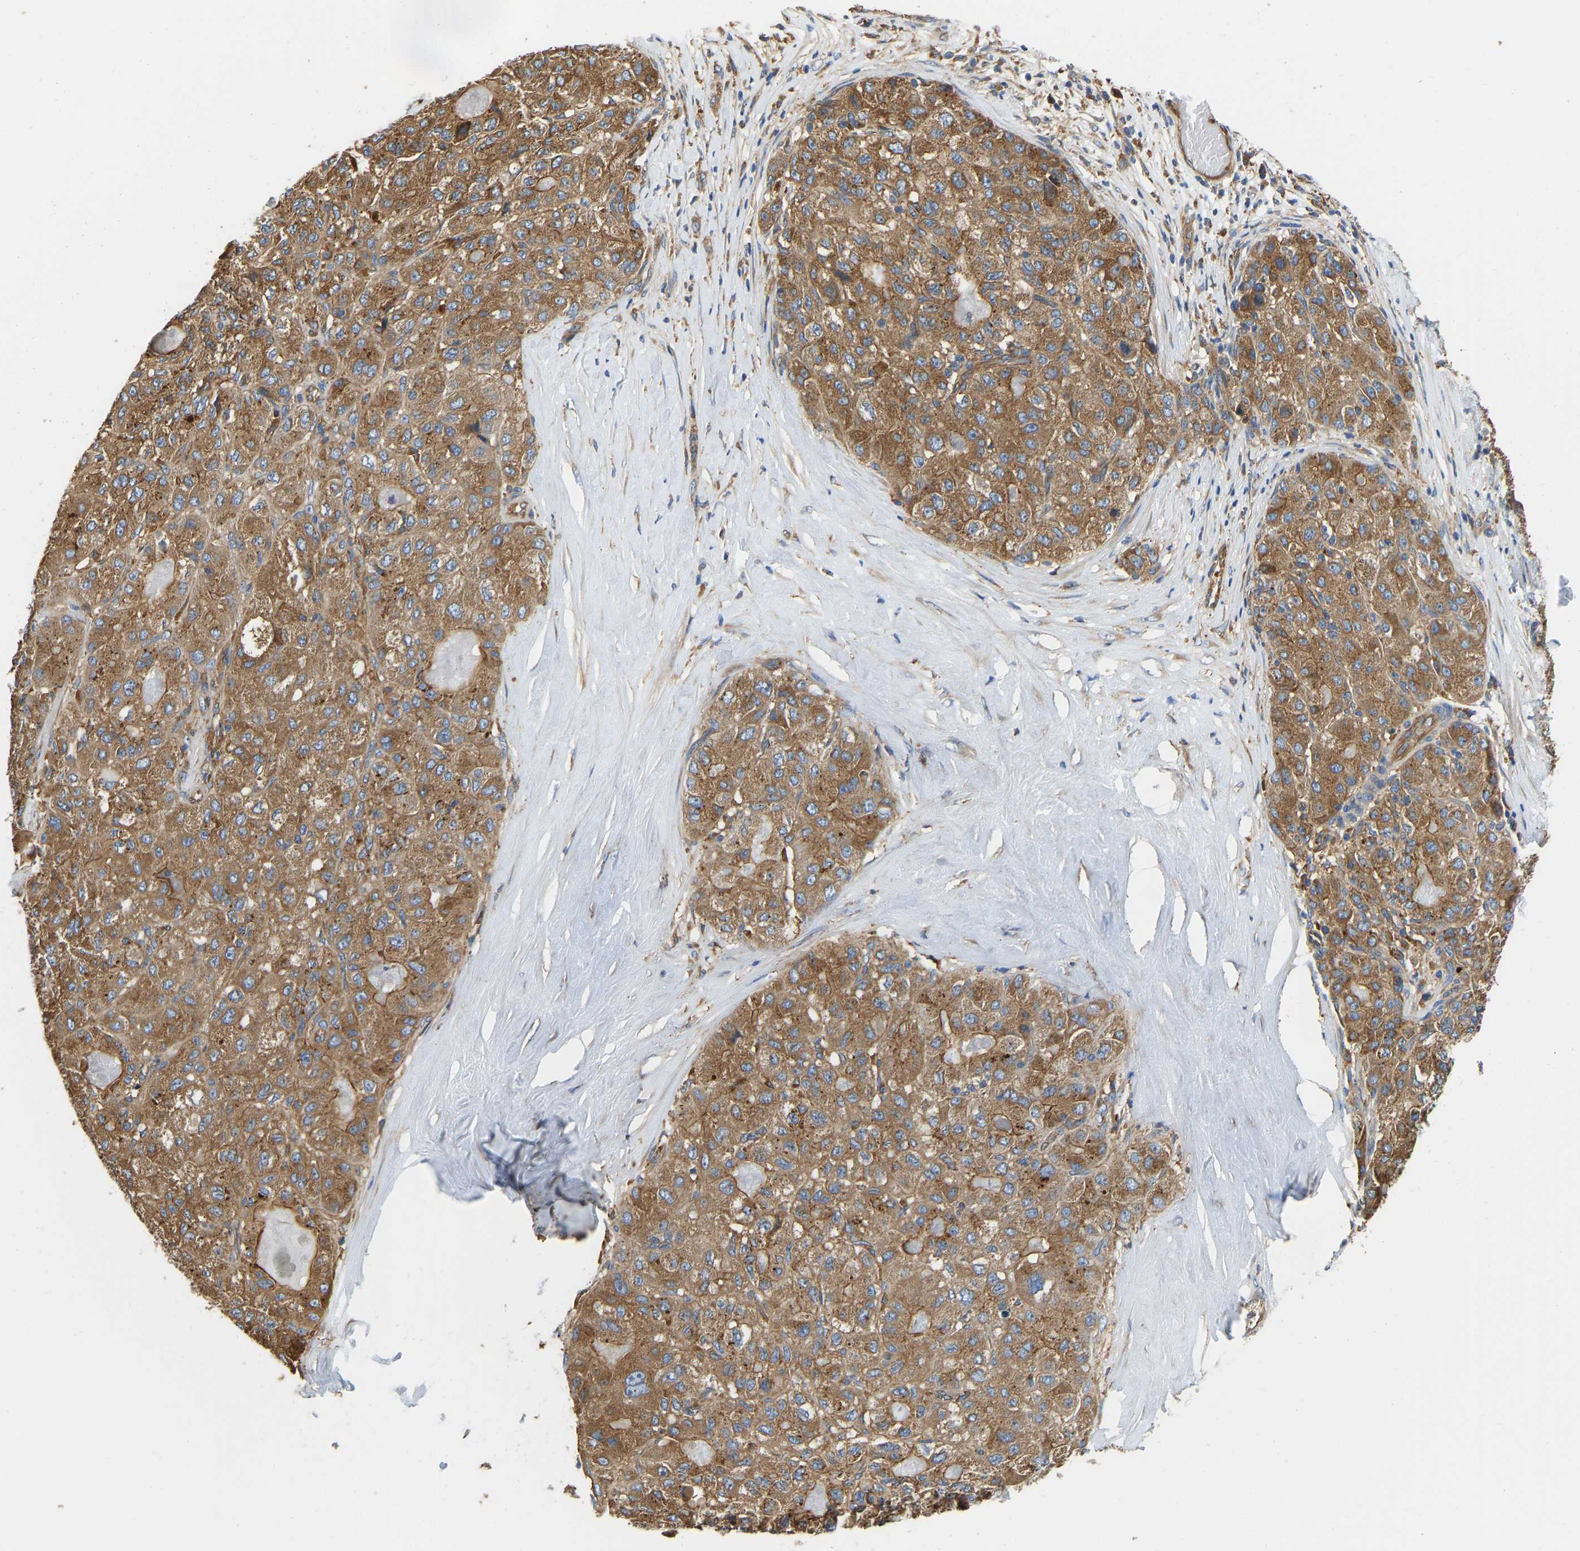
{"staining": {"intensity": "moderate", "quantity": ">75%", "location": "cytoplasmic/membranous"}, "tissue": "liver cancer", "cell_type": "Tumor cells", "image_type": "cancer", "snomed": [{"axis": "morphology", "description": "Carcinoma, Hepatocellular, NOS"}, {"axis": "topography", "description": "Liver"}], "caption": "Liver hepatocellular carcinoma stained with a brown dye shows moderate cytoplasmic/membranous positive expression in approximately >75% of tumor cells.", "gene": "FLNB", "patient": {"sex": "male", "age": 80}}